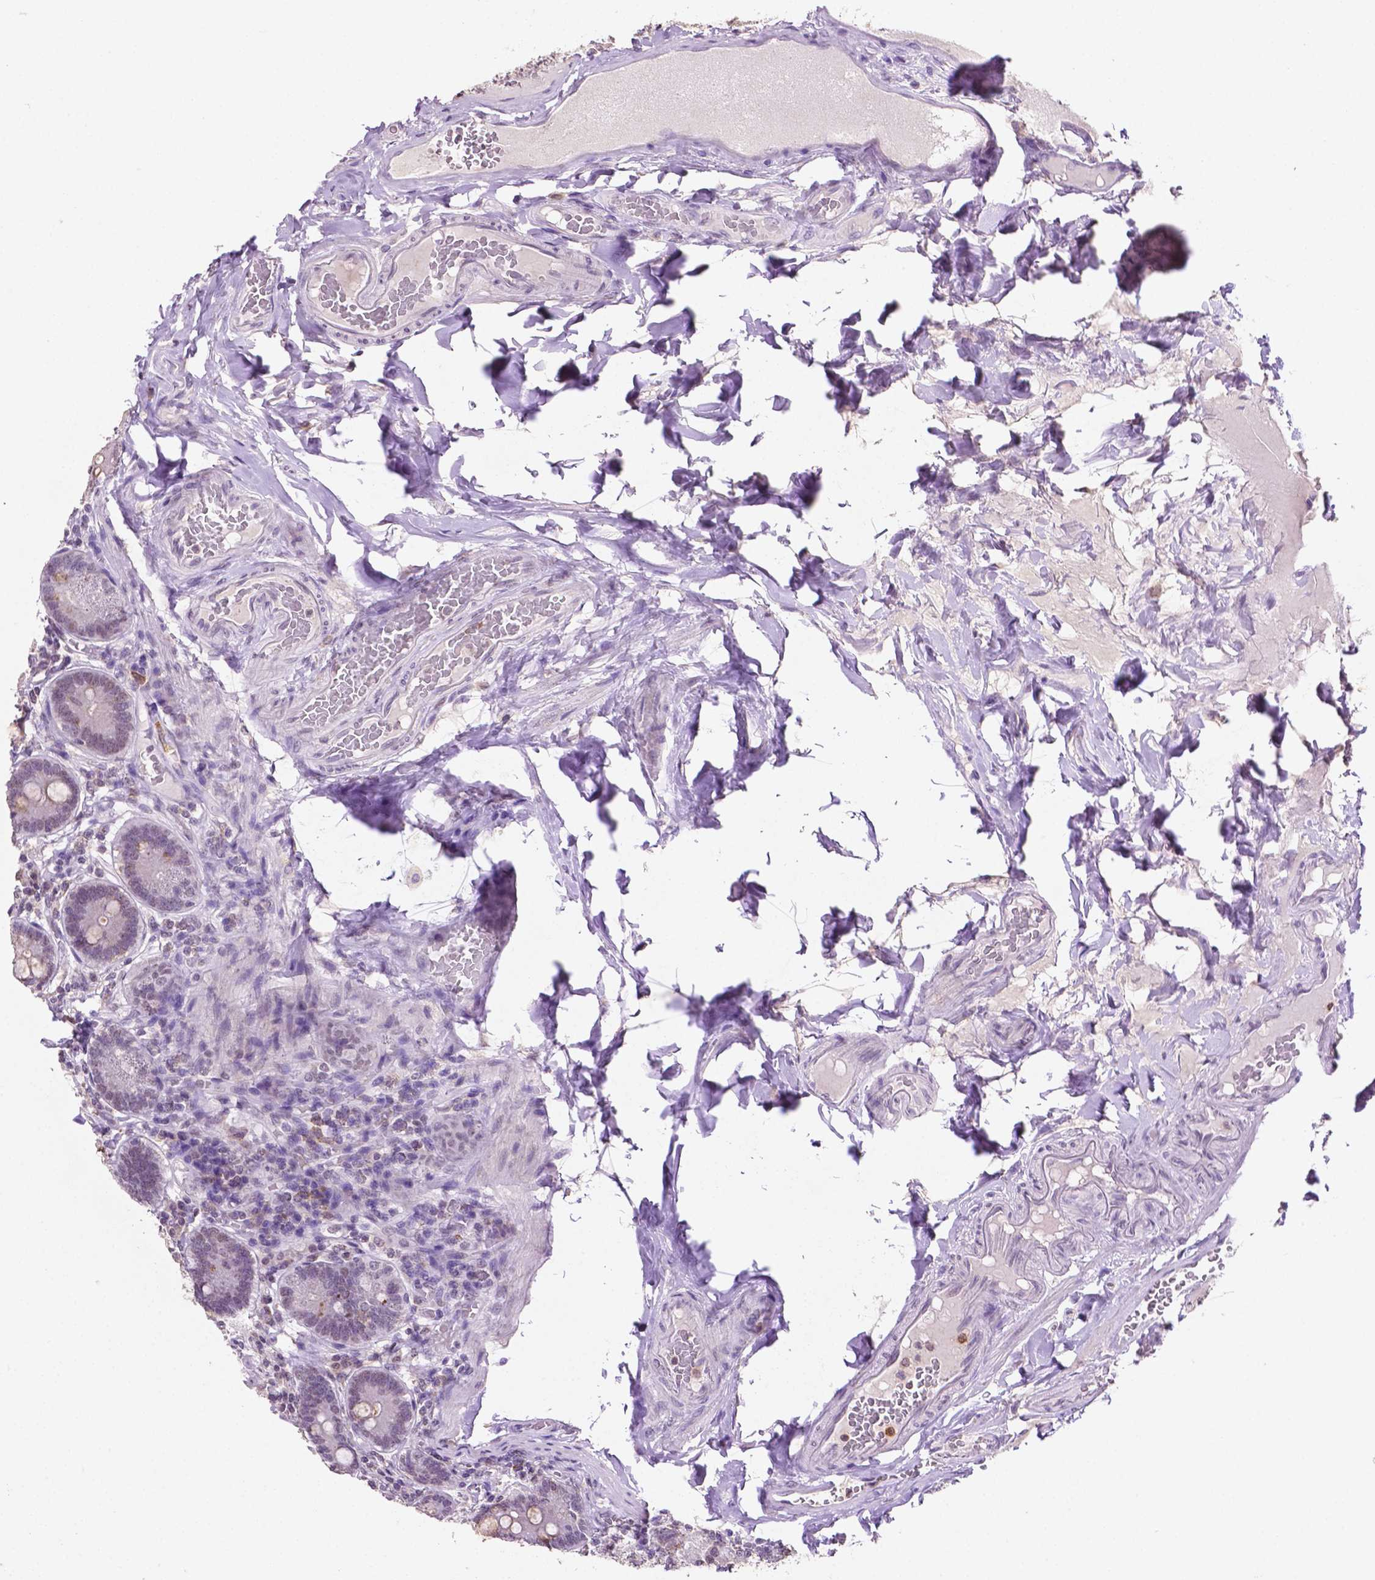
{"staining": {"intensity": "weak", "quantity": "25%-75%", "location": "cytoplasmic/membranous"}, "tissue": "duodenum", "cell_type": "Glandular cells", "image_type": "normal", "snomed": [{"axis": "morphology", "description": "Normal tissue, NOS"}, {"axis": "topography", "description": "Duodenum"}], "caption": "Protein staining reveals weak cytoplasmic/membranous positivity in about 25%-75% of glandular cells in unremarkable duodenum. (Brightfield microscopy of DAB IHC at high magnification).", "gene": "PTPN6", "patient": {"sex": "female", "age": 62}}